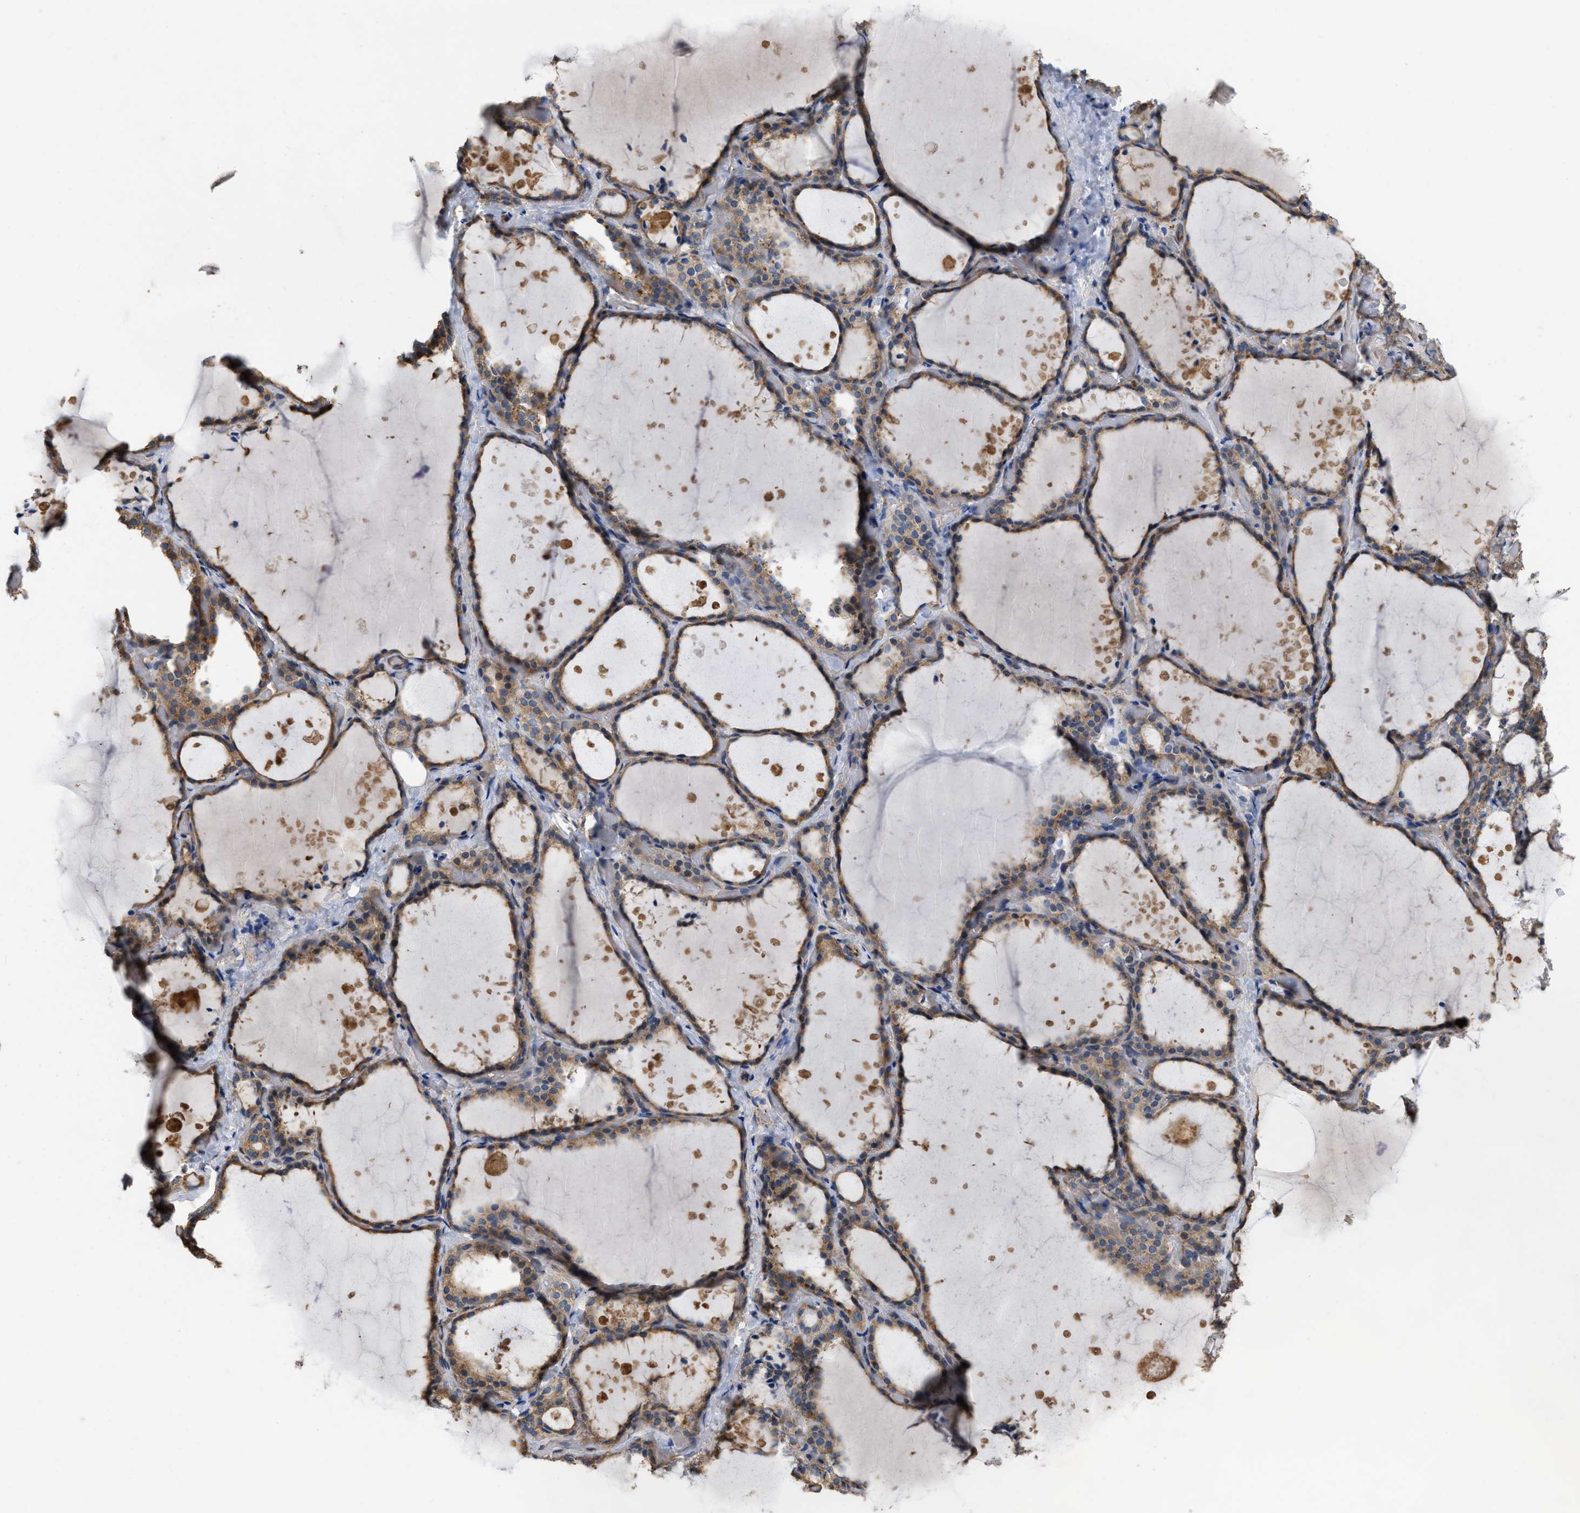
{"staining": {"intensity": "weak", "quantity": ">75%", "location": "cytoplasmic/membranous"}, "tissue": "thyroid gland", "cell_type": "Glandular cells", "image_type": "normal", "snomed": [{"axis": "morphology", "description": "Normal tissue, NOS"}, {"axis": "topography", "description": "Thyroid gland"}], "caption": "Thyroid gland stained for a protein reveals weak cytoplasmic/membranous positivity in glandular cells. Ihc stains the protein of interest in brown and the nuclei are stained blue.", "gene": "SLC4A11", "patient": {"sex": "female", "age": 44}}